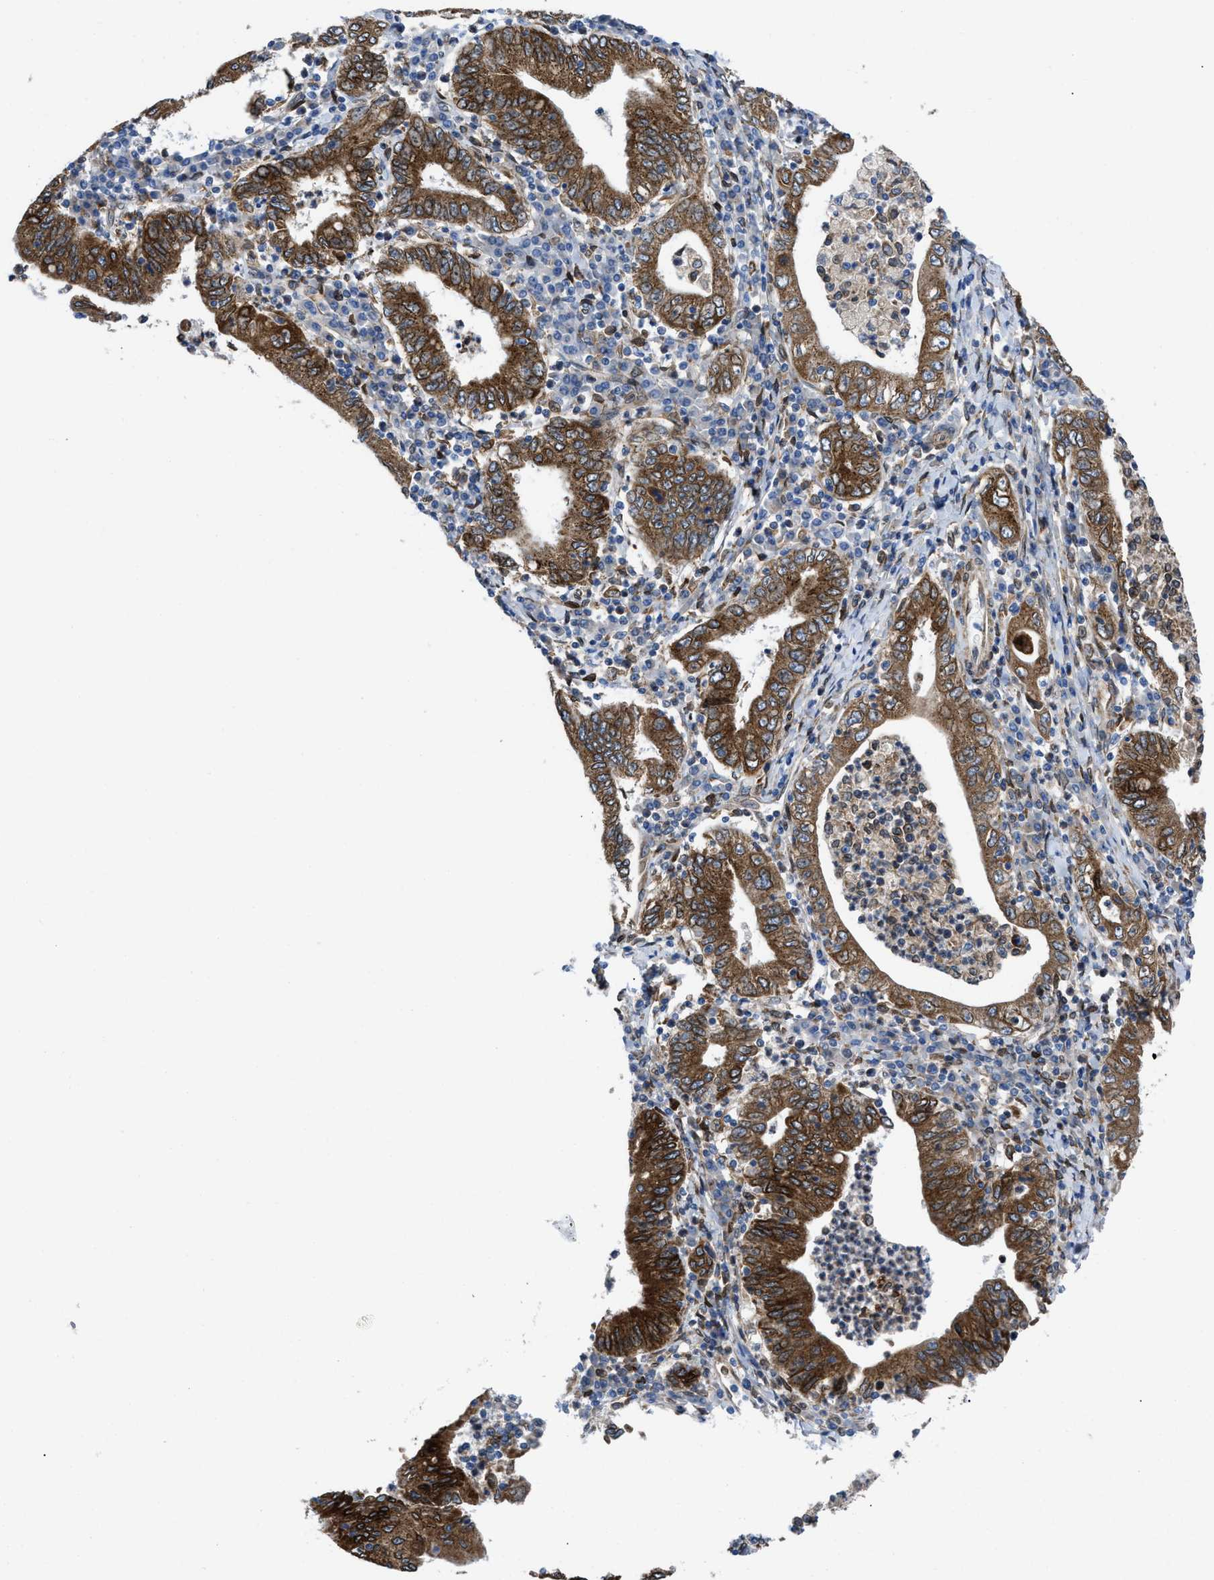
{"staining": {"intensity": "strong", "quantity": ">75%", "location": "cytoplasmic/membranous"}, "tissue": "stomach cancer", "cell_type": "Tumor cells", "image_type": "cancer", "snomed": [{"axis": "morphology", "description": "Normal tissue, NOS"}, {"axis": "morphology", "description": "Adenocarcinoma, NOS"}, {"axis": "topography", "description": "Esophagus"}, {"axis": "topography", "description": "Stomach, upper"}, {"axis": "topography", "description": "Peripheral nerve tissue"}], "caption": "DAB immunohistochemical staining of adenocarcinoma (stomach) displays strong cytoplasmic/membranous protein staining in approximately >75% of tumor cells.", "gene": "ERLIN2", "patient": {"sex": "male", "age": 62}}